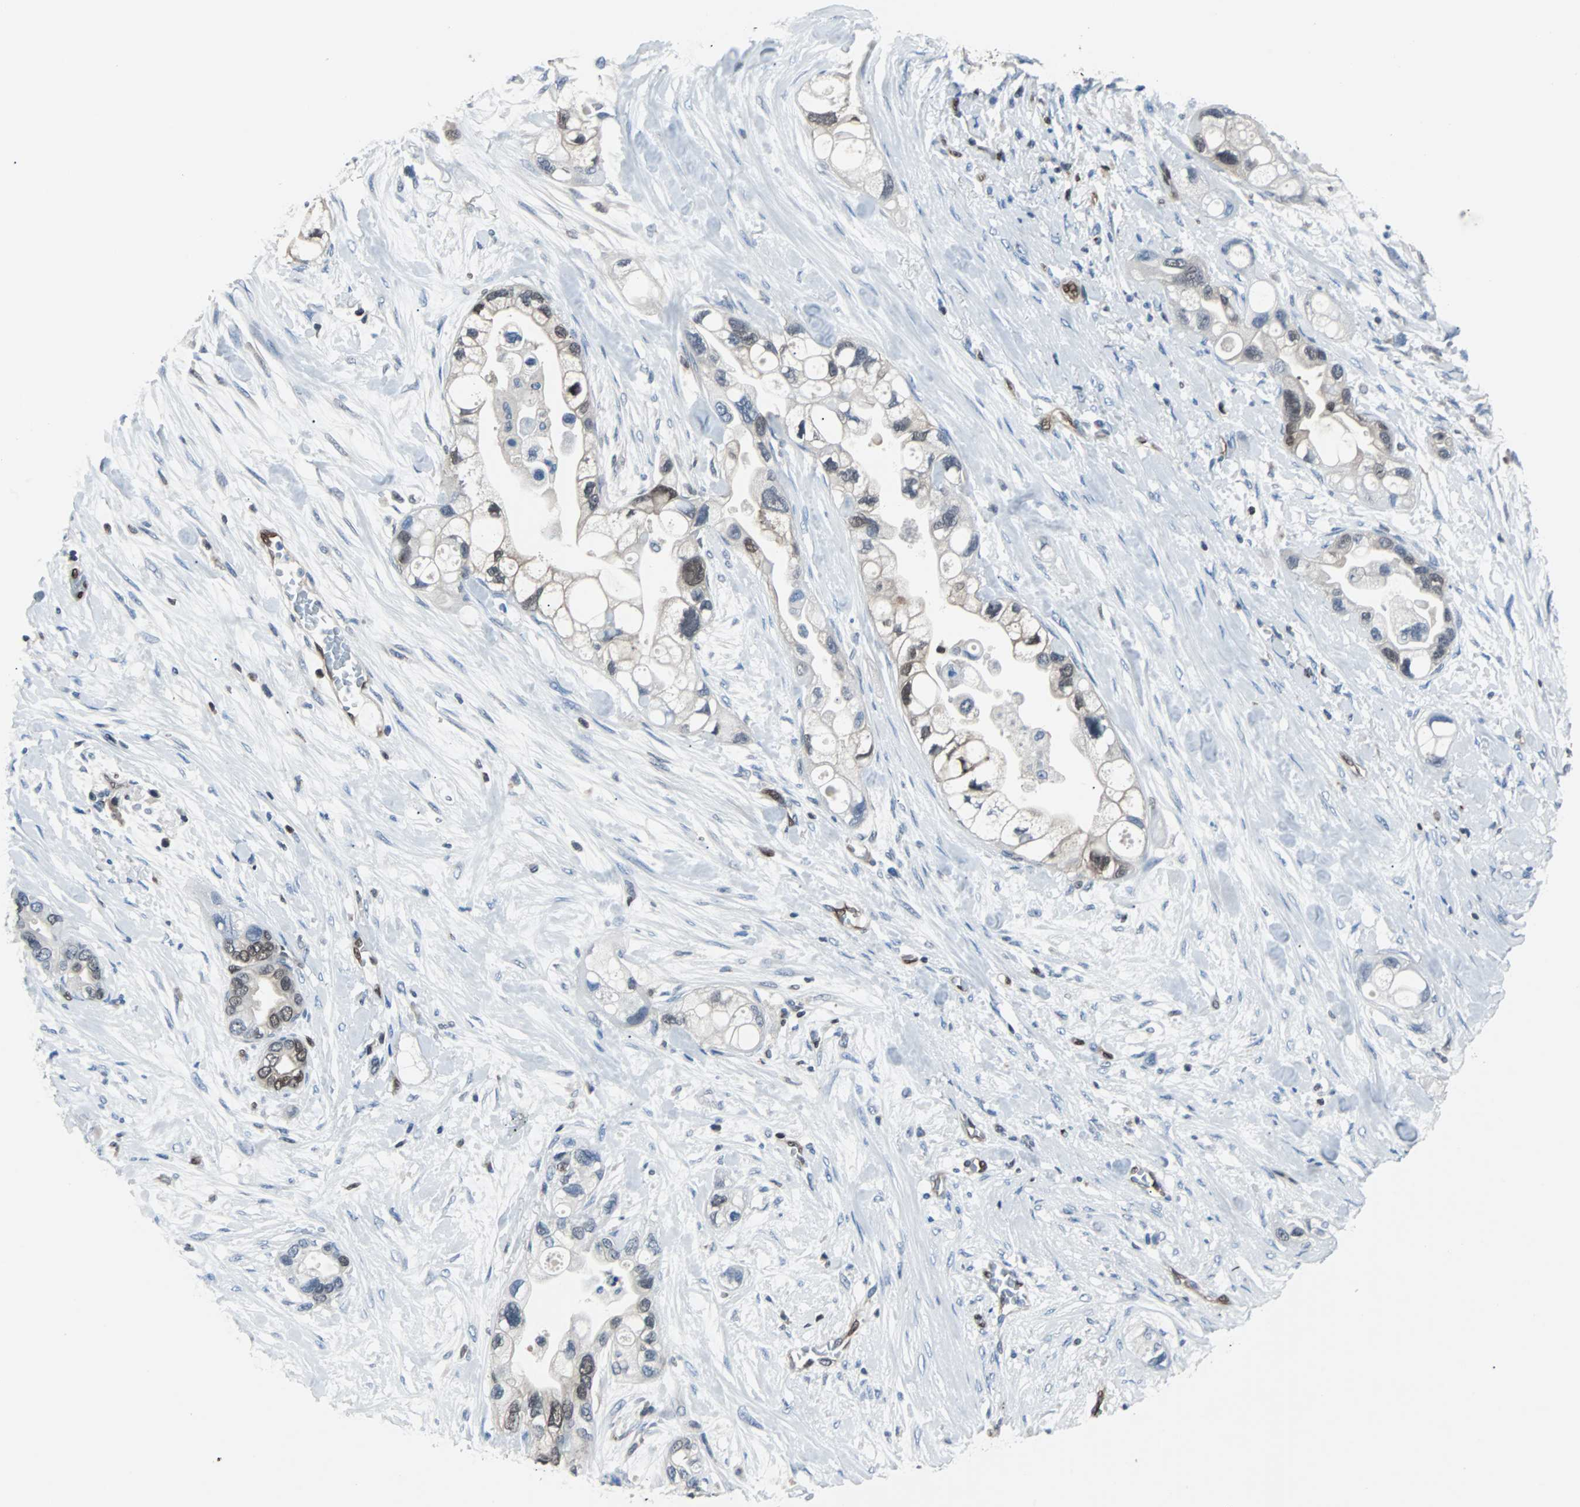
{"staining": {"intensity": "weak", "quantity": "<25%", "location": "nuclear"}, "tissue": "pancreatic cancer", "cell_type": "Tumor cells", "image_type": "cancer", "snomed": [{"axis": "morphology", "description": "Adenocarcinoma, NOS"}, {"axis": "topography", "description": "Pancreas"}], "caption": "IHC histopathology image of neoplastic tissue: human adenocarcinoma (pancreatic) stained with DAB (3,3'-diaminobenzidine) shows no significant protein positivity in tumor cells.", "gene": "MAP2K6", "patient": {"sex": "female", "age": 77}}